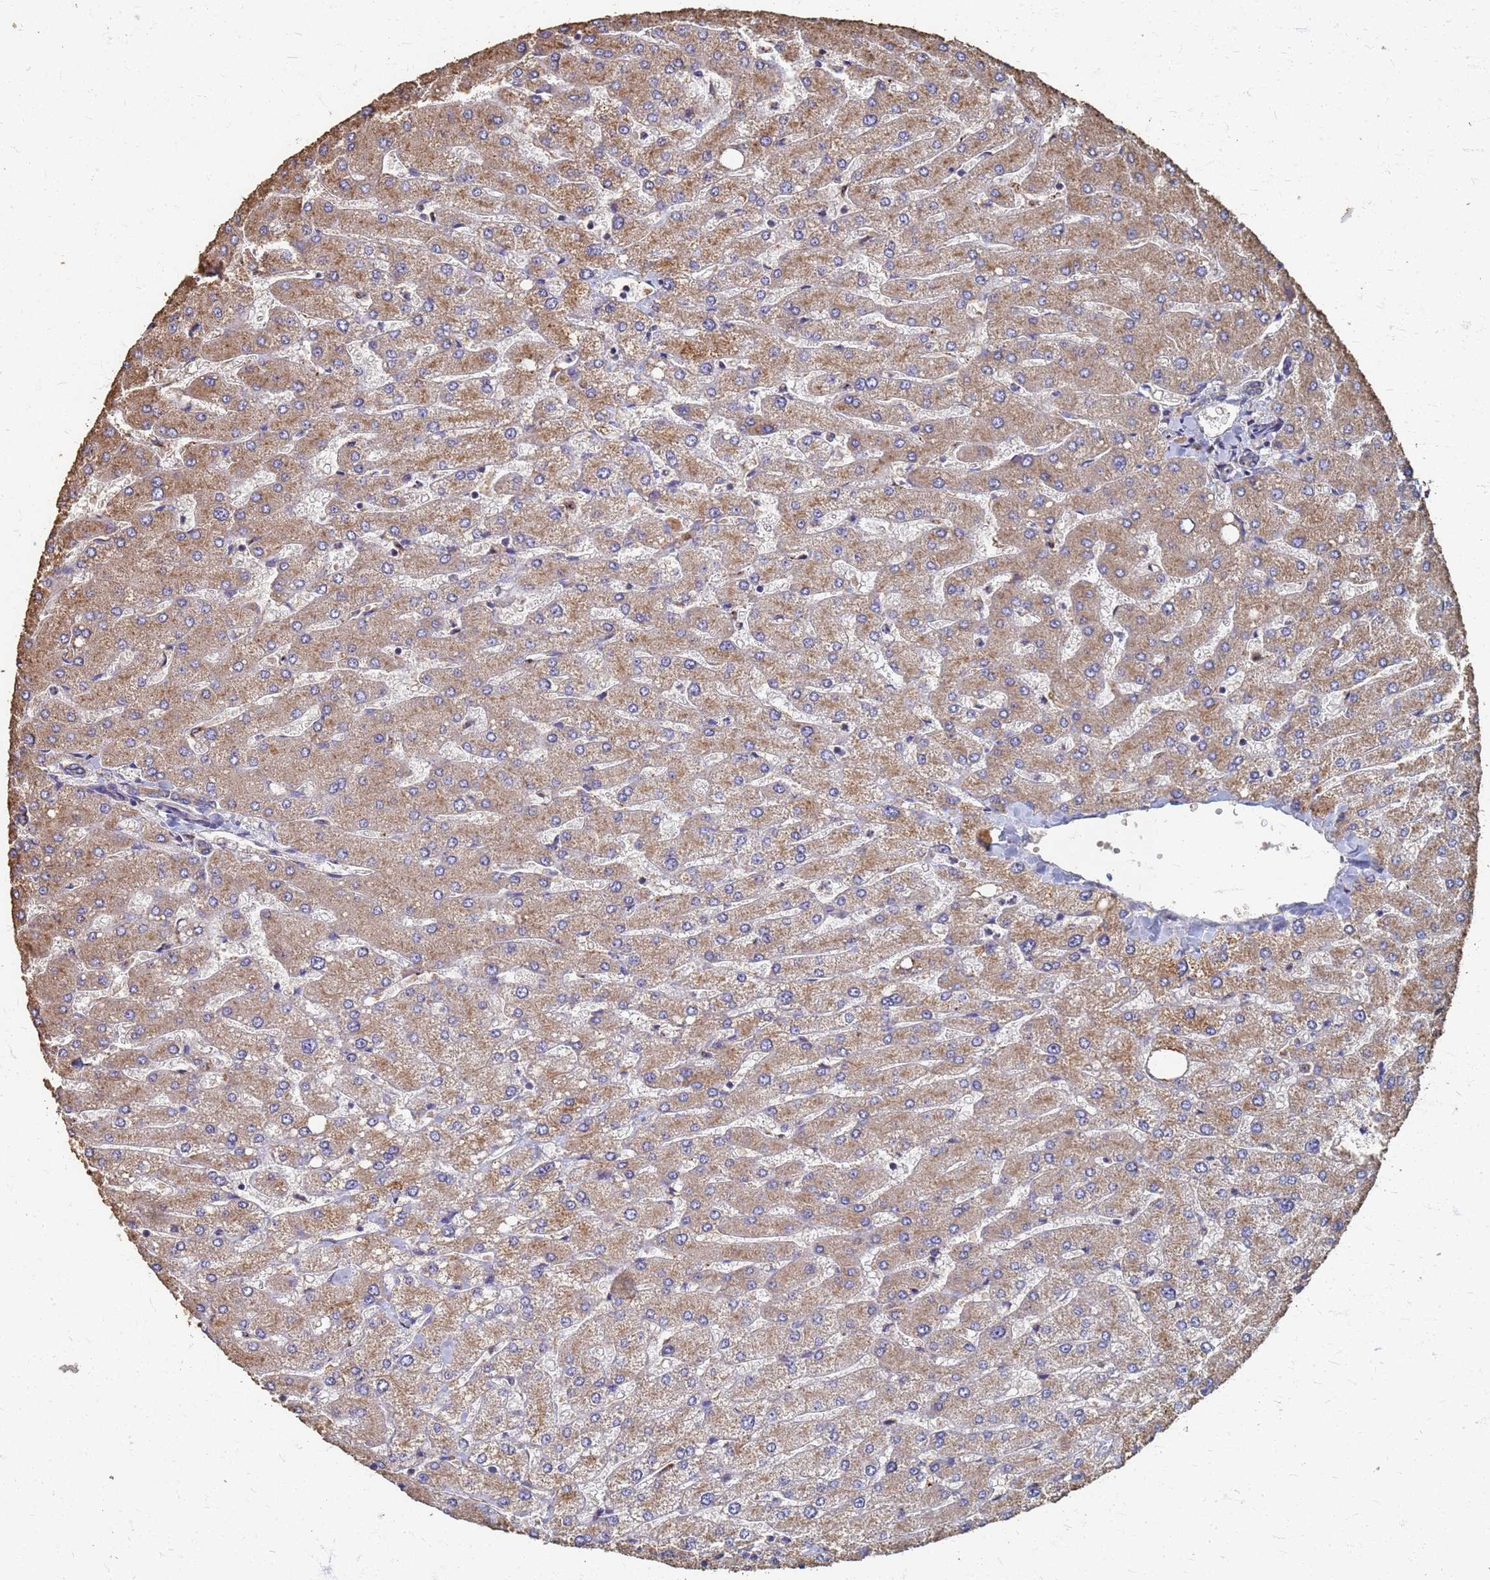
{"staining": {"intensity": "weak", "quantity": ">75%", "location": "cytoplasmic/membranous"}, "tissue": "liver", "cell_type": "Cholangiocytes", "image_type": "normal", "snomed": [{"axis": "morphology", "description": "Normal tissue, NOS"}, {"axis": "topography", "description": "Liver"}], "caption": "DAB (3,3'-diaminobenzidine) immunohistochemical staining of benign liver reveals weak cytoplasmic/membranous protein positivity in approximately >75% of cholangiocytes.", "gene": "DPH5", "patient": {"sex": "male", "age": 55}}